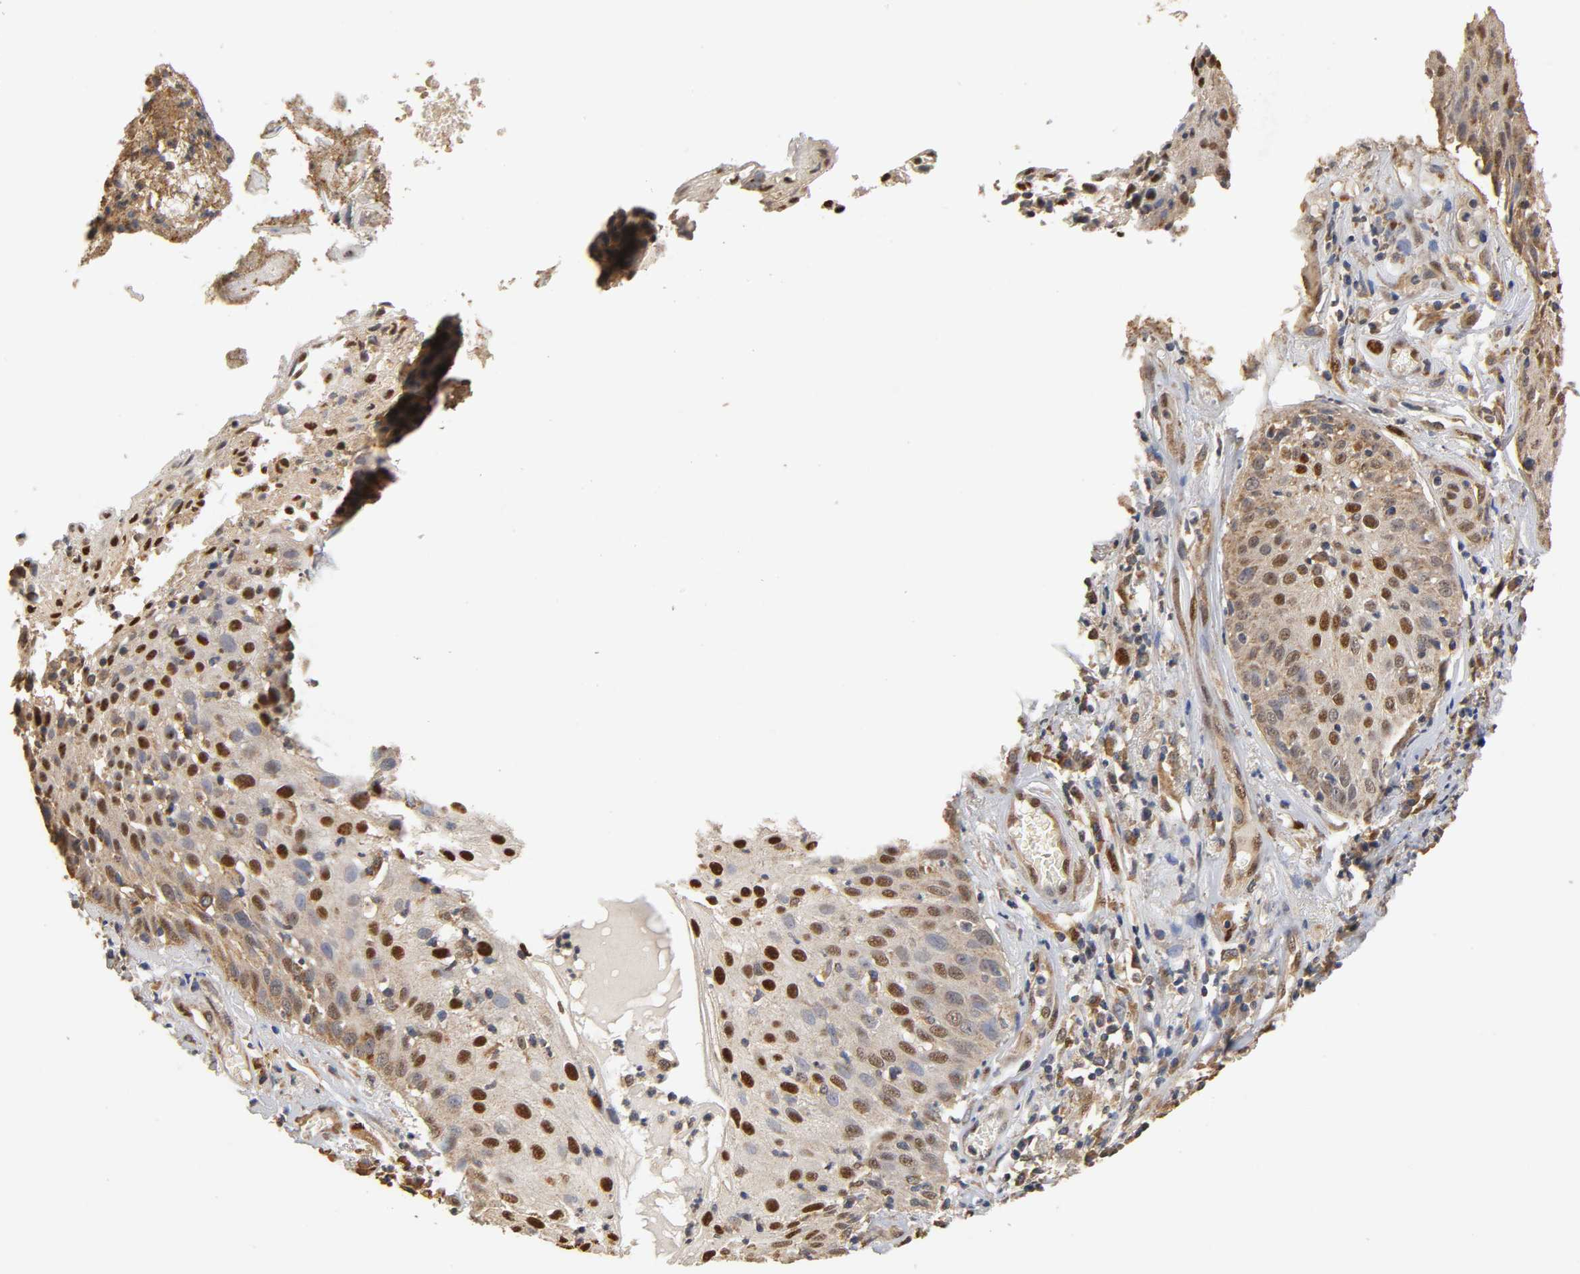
{"staining": {"intensity": "strong", "quantity": "25%-75%", "location": "nuclear"}, "tissue": "skin cancer", "cell_type": "Tumor cells", "image_type": "cancer", "snomed": [{"axis": "morphology", "description": "Squamous cell carcinoma, NOS"}, {"axis": "topography", "description": "Skin"}], "caption": "IHC photomicrograph of human squamous cell carcinoma (skin) stained for a protein (brown), which shows high levels of strong nuclear positivity in about 25%-75% of tumor cells.", "gene": "PKN1", "patient": {"sex": "male", "age": 65}}